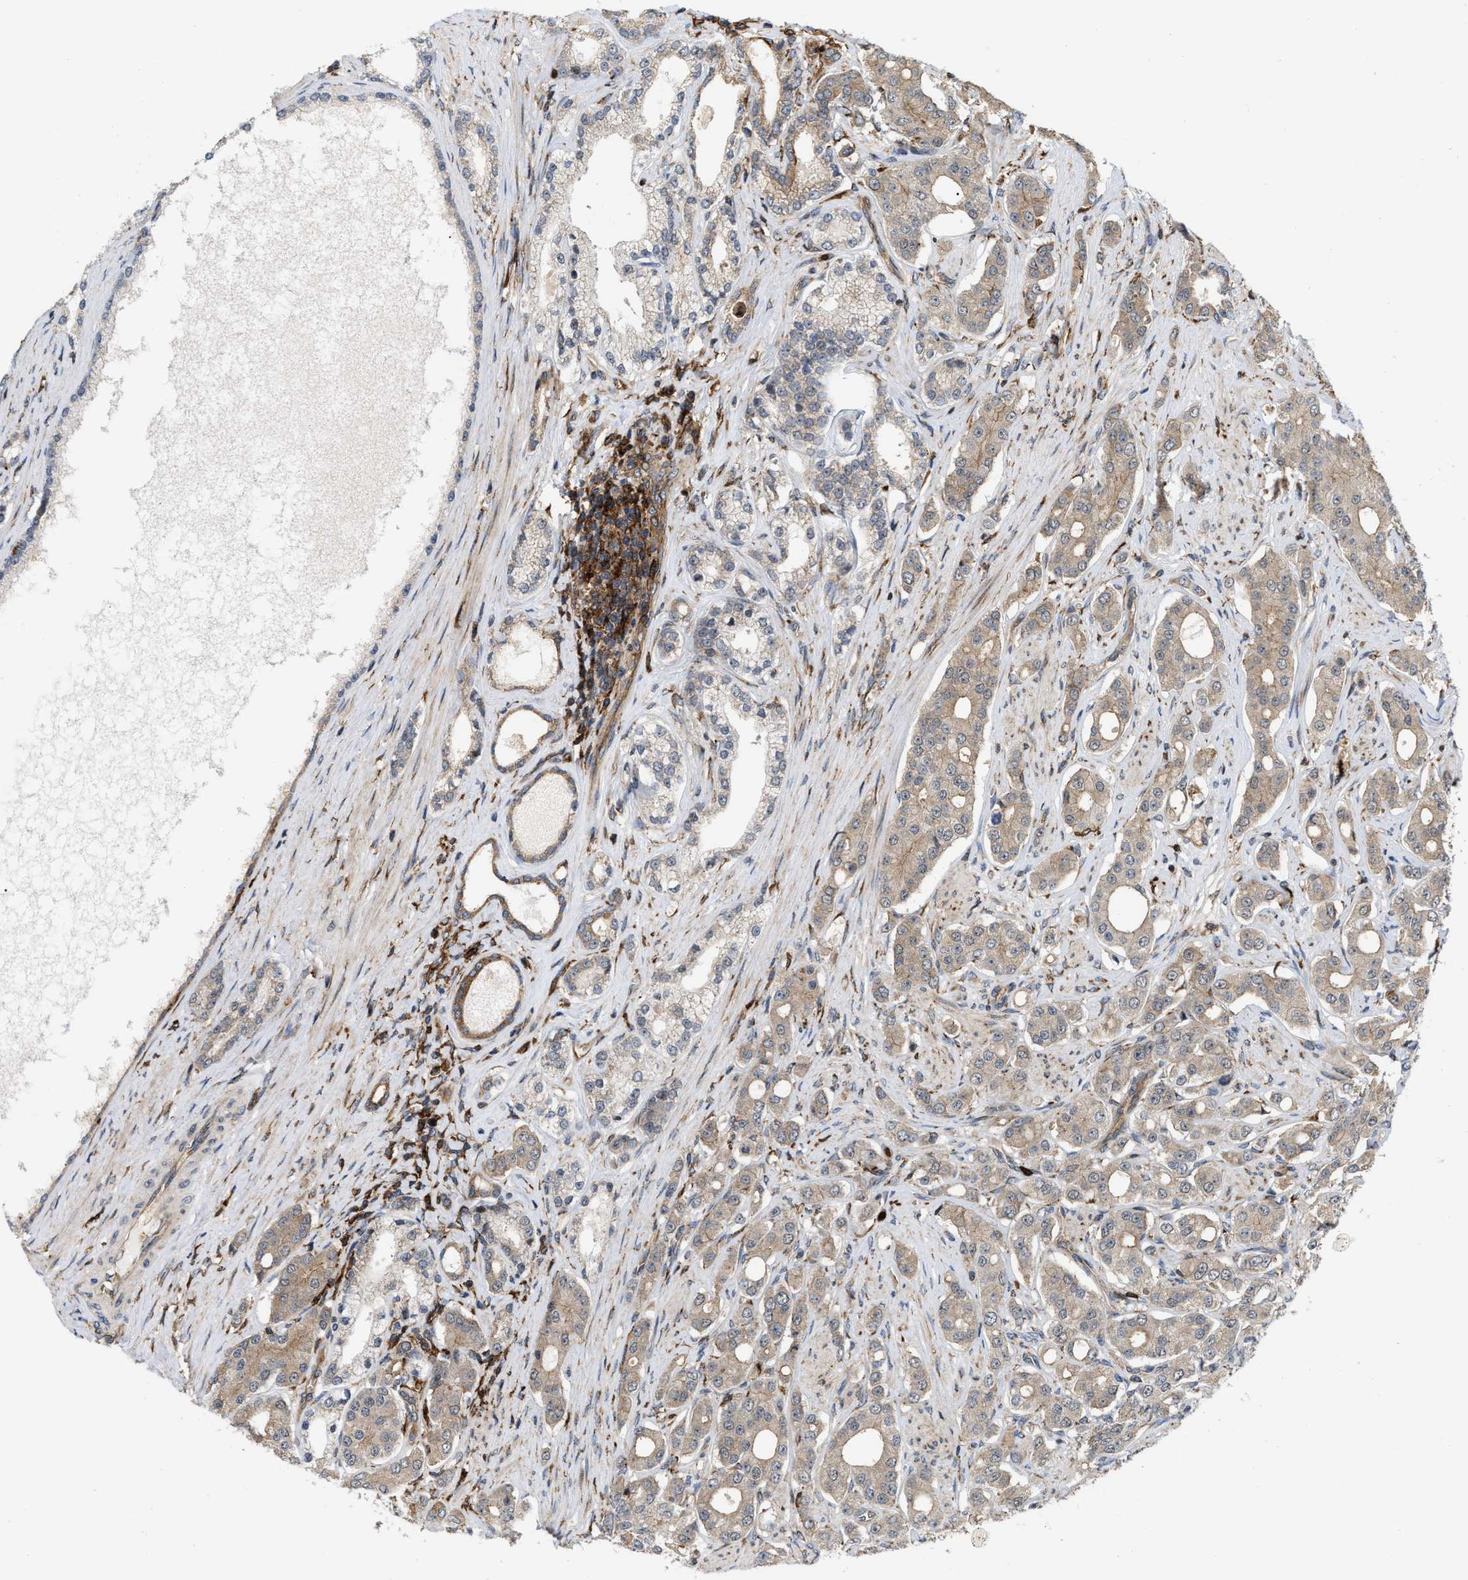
{"staining": {"intensity": "weak", "quantity": ">75%", "location": "cytoplasmic/membranous"}, "tissue": "prostate cancer", "cell_type": "Tumor cells", "image_type": "cancer", "snomed": [{"axis": "morphology", "description": "Adenocarcinoma, High grade"}, {"axis": "topography", "description": "Prostate"}], "caption": "Prostate cancer (high-grade adenocarcinoma) stained with a protein marker shows weak staining in tumor cells.", "gene": "IQCE", "patient": {"sex": "male", "age": 71}}